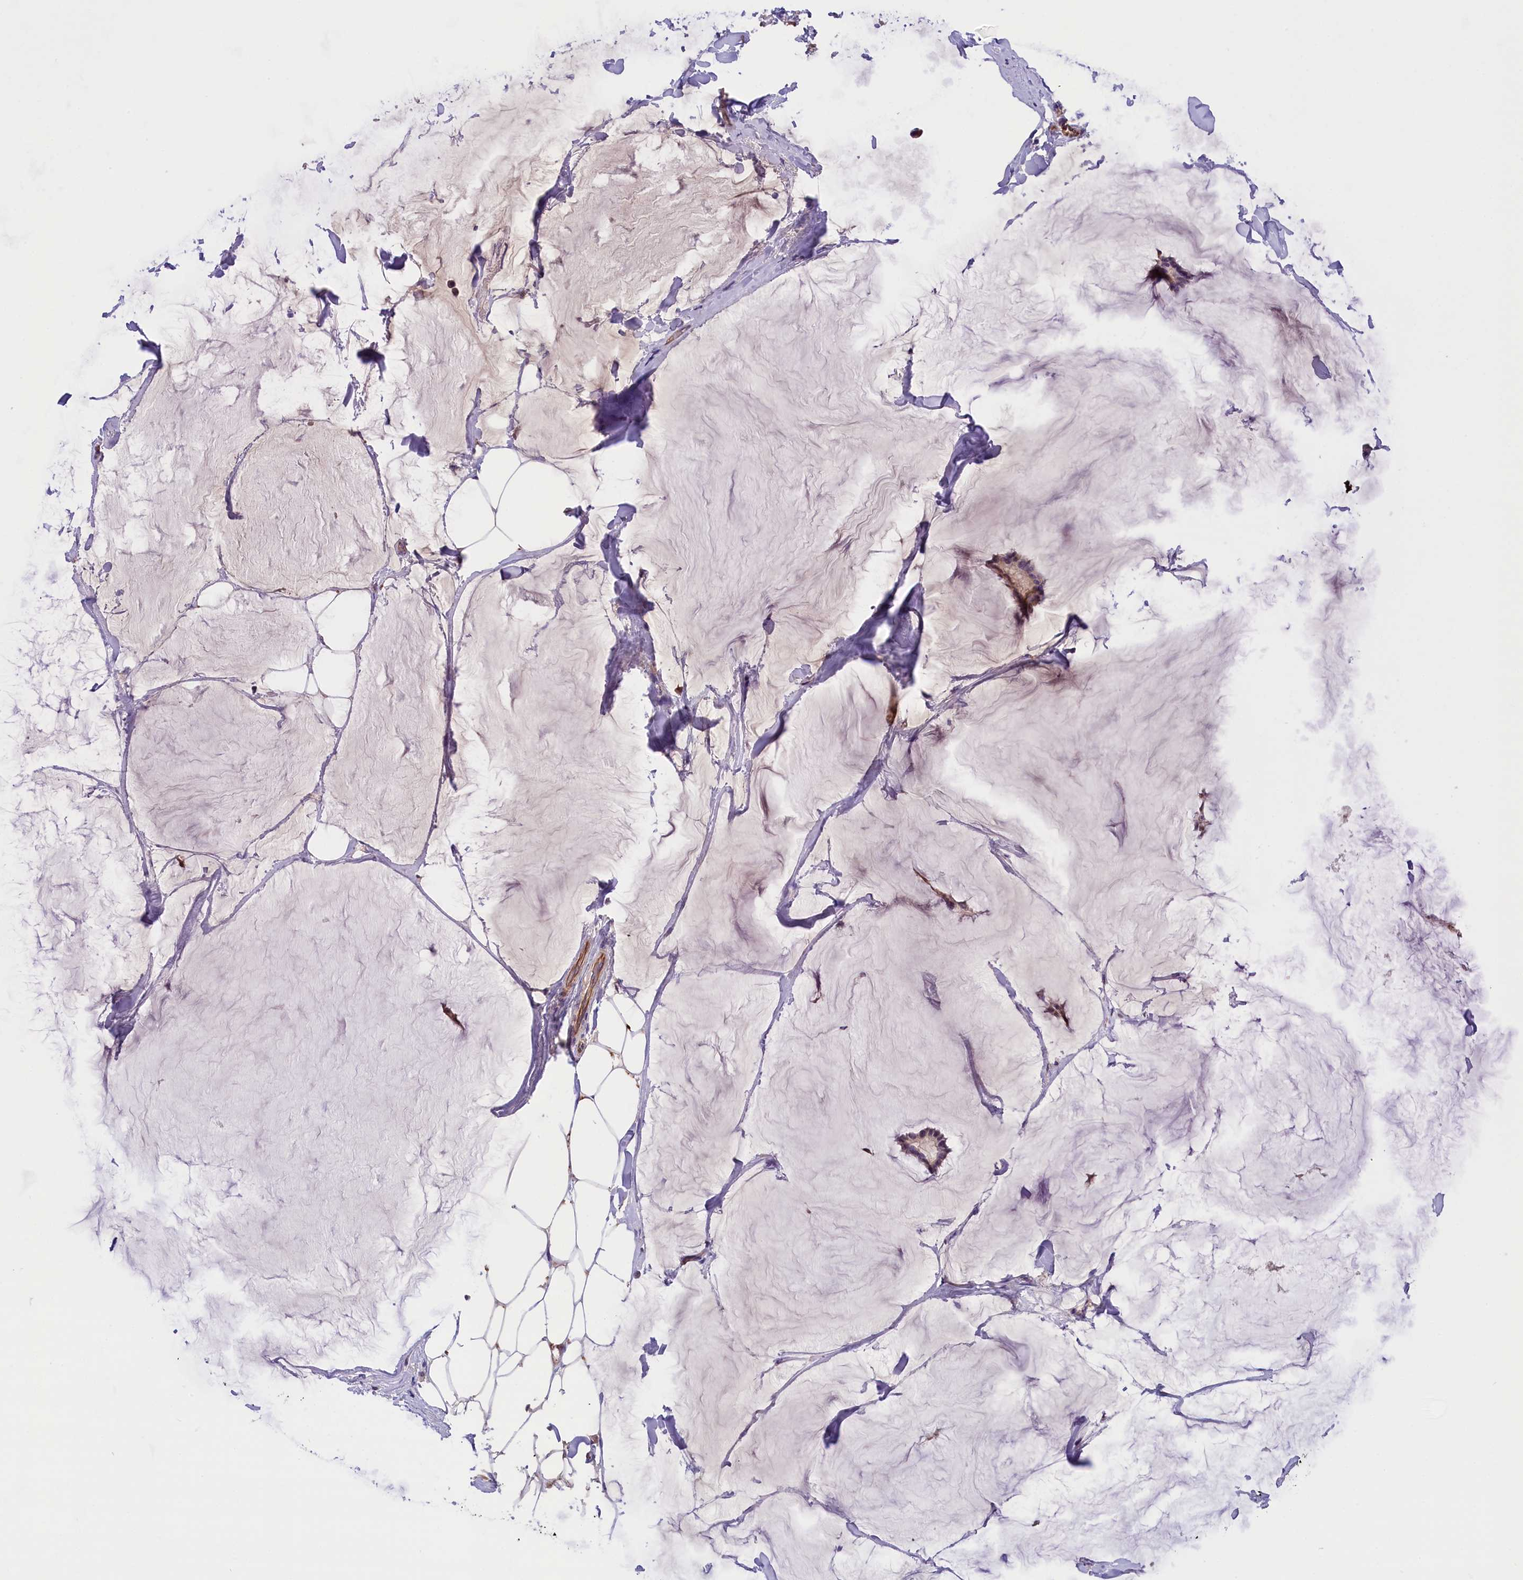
{"staining": {"intensity": "weak", "quantity": "<25%", "location": "cytoplasmic/membranous"}, "tissue": "breast cancer", "cell_type": "Tumor cells", "image_type": "cancer", "snomed": [{"axis": "morphology", "description": "Duct carcinoma"}, {"axis": "topography", "description": "Breast"}], "caption": "High magnification brightfield microscopy of breast invasive ductal carcinoma stained with DAB (brown) and counterstained with hematoxylin (blue): tumor cells show no significant expression.", "gene": "CCDC32", "patient": {"sex": "female", "age": 93}}